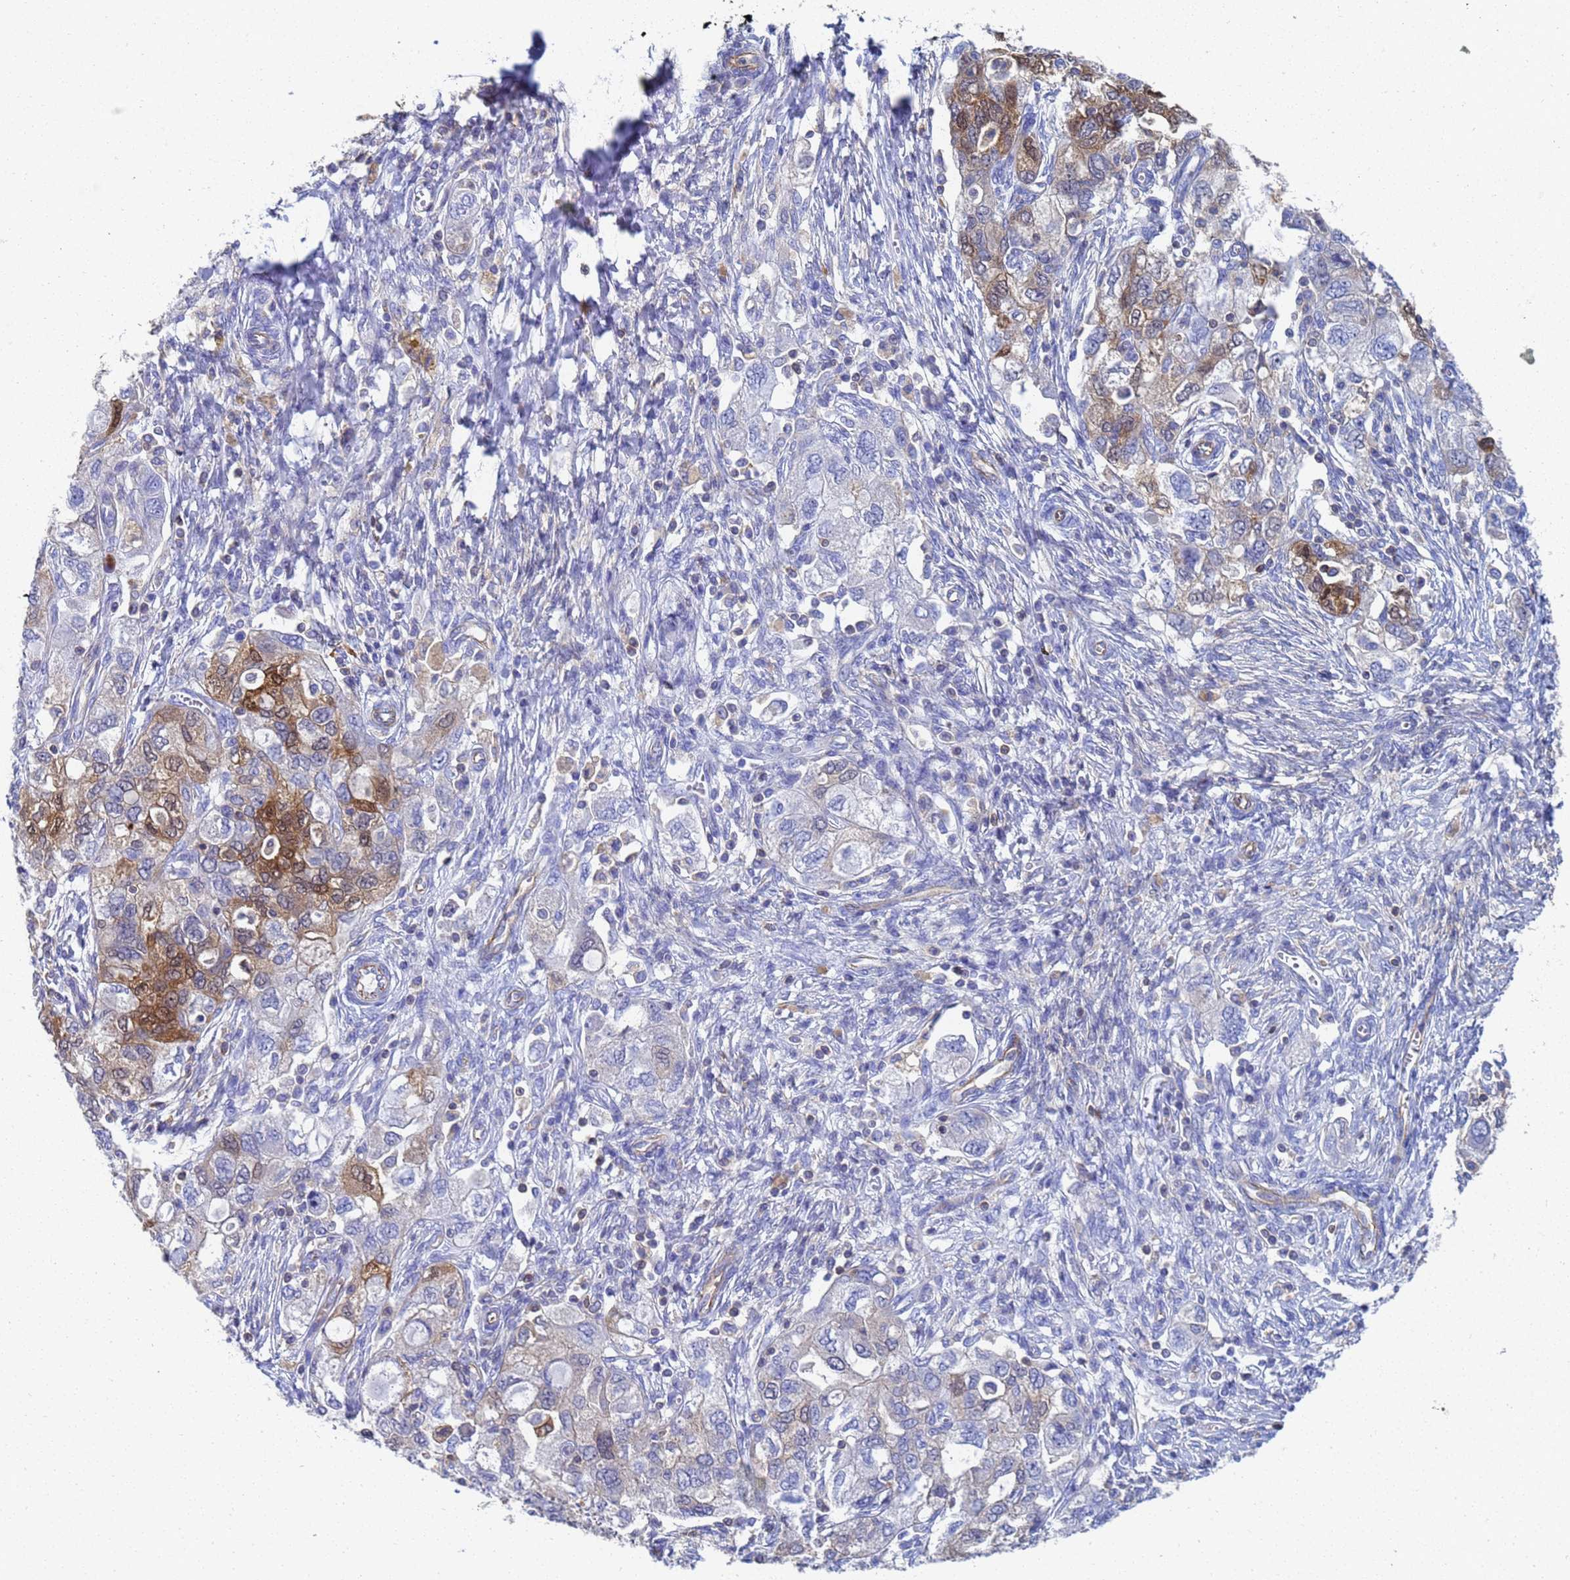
{"staining": {"intensity": "strong", "quantity": "<25%", "location": "cytoplasmic/membranous"}, "tissue": "ovarian cancer", "cell_type": "Tumor cells", "image_type": "cancer", "snomed": [{"axis": "morphology", "description": "Carcinoma, NOS"}, {"axis": "morphology", "description": "Cystadenocarcinoma, serous, NOS"}, {"axis": "topography", "description": "Ovary"}], "caption": "Tumor cells exhibit strong cytoplasmic/membranous expression in approximately <25% of cells in ovarian cancer (carcinoma).", "gene": "GCHFR", "patient": {"sex": "female", "age": 69}}